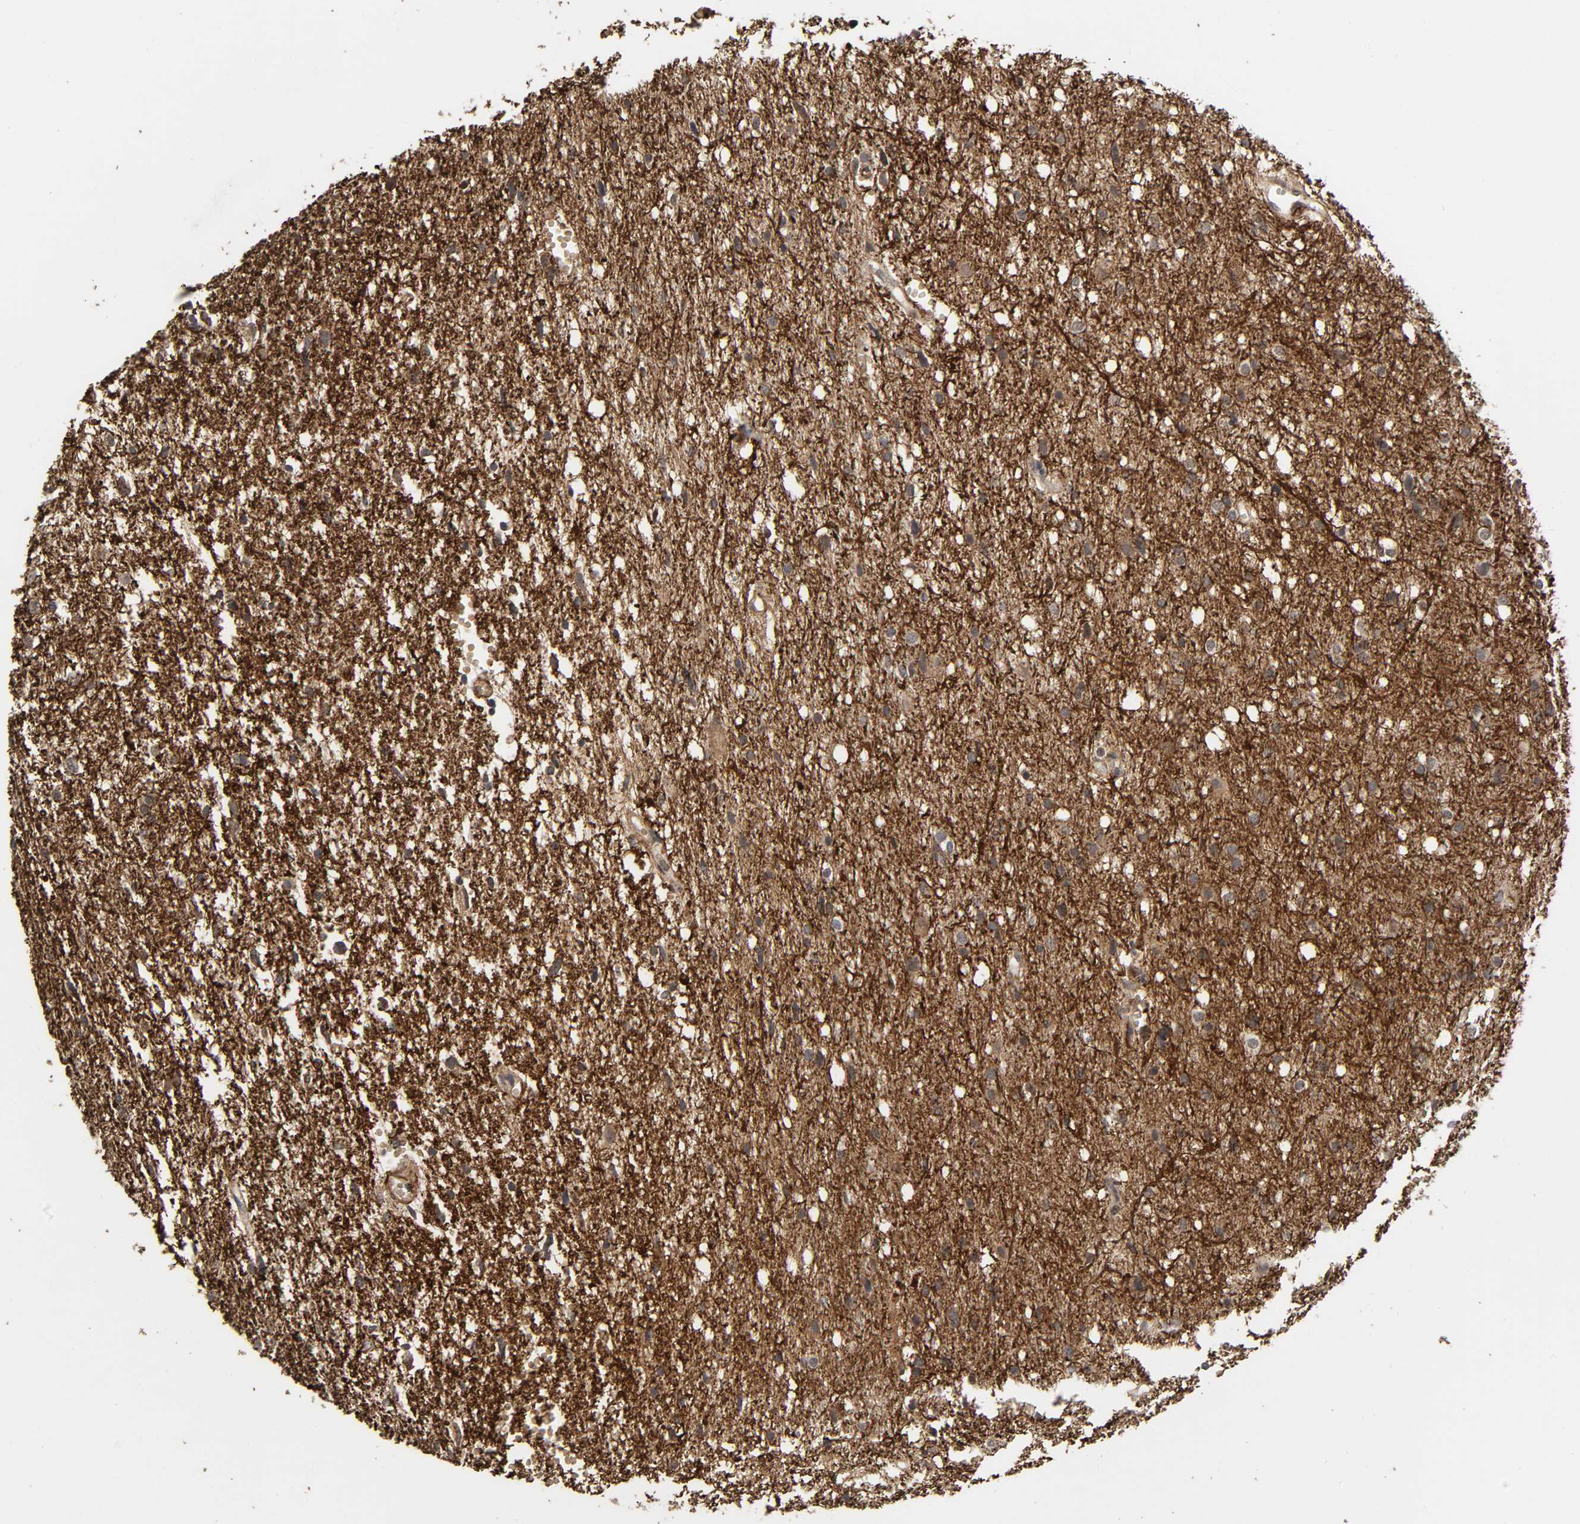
{"staining": {"intensity": "weak", "quantity": ">75%", "location": "cytoplasmic/membranous,nuclear"}, "tissue": "glioma", "cell_type": "Tumor cells", "image_type": "cancer", "snomed": [{"axis": "morphology", "description": "Glioma, malignant, High grade"}, {"axis": "topography", "description": "Brain"}], "caption": "Malignant high-grade glioma was stained to show a protein in brown. There is low levels of weak cytoplasmic/membranous and nuclear positivity in approximately >75% of tumor cells. (DAB (3,3'-diaminobenzidine) = brown stain, brightfield microscopy at high magnification).", "gene": "AHNAK2", "patient": {"sex": "female", "age": 59}}